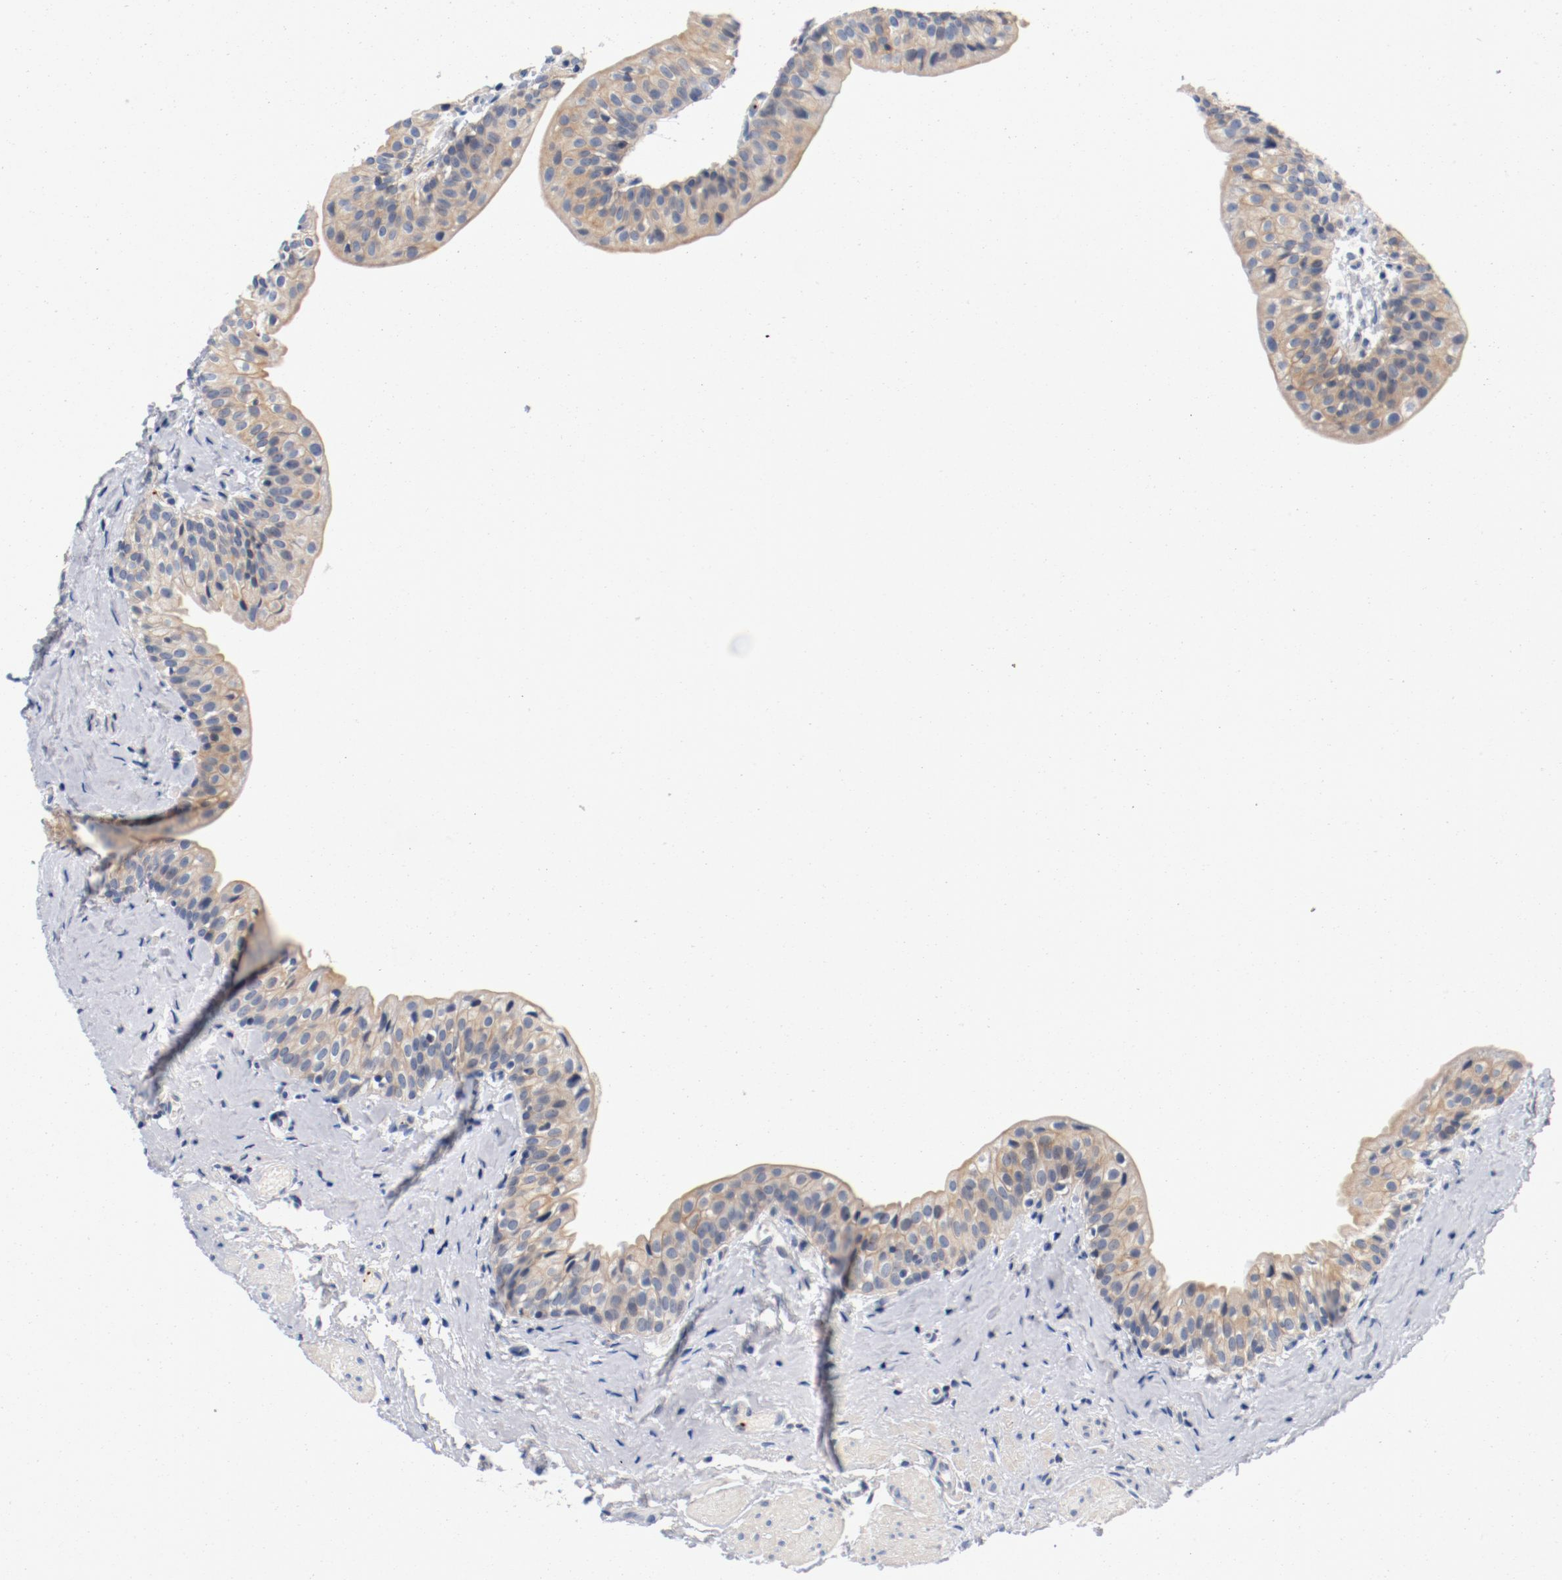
{"staining": {"intensity": "weak", "quantity": ">75%", "location": "cytoplasmic/membranous"}, "tissue": "urinary bladder", "cell_type": "Urothelial cells", "image_type": "normal", "snomed": [{"axis": "morphology", "description": "Normal tissue, NOS"}, {"axis": "topography", "description": "Urinary bladder"}], "caption": "Urothelial cells demonstrate low levels of weak cytoplasmic/membranous staining in about >75% of cells in benign urinary bladder. Nuclei are stained in blue.", "gene": "PIM1", "patient": {"sex": "male", "age": 59}}